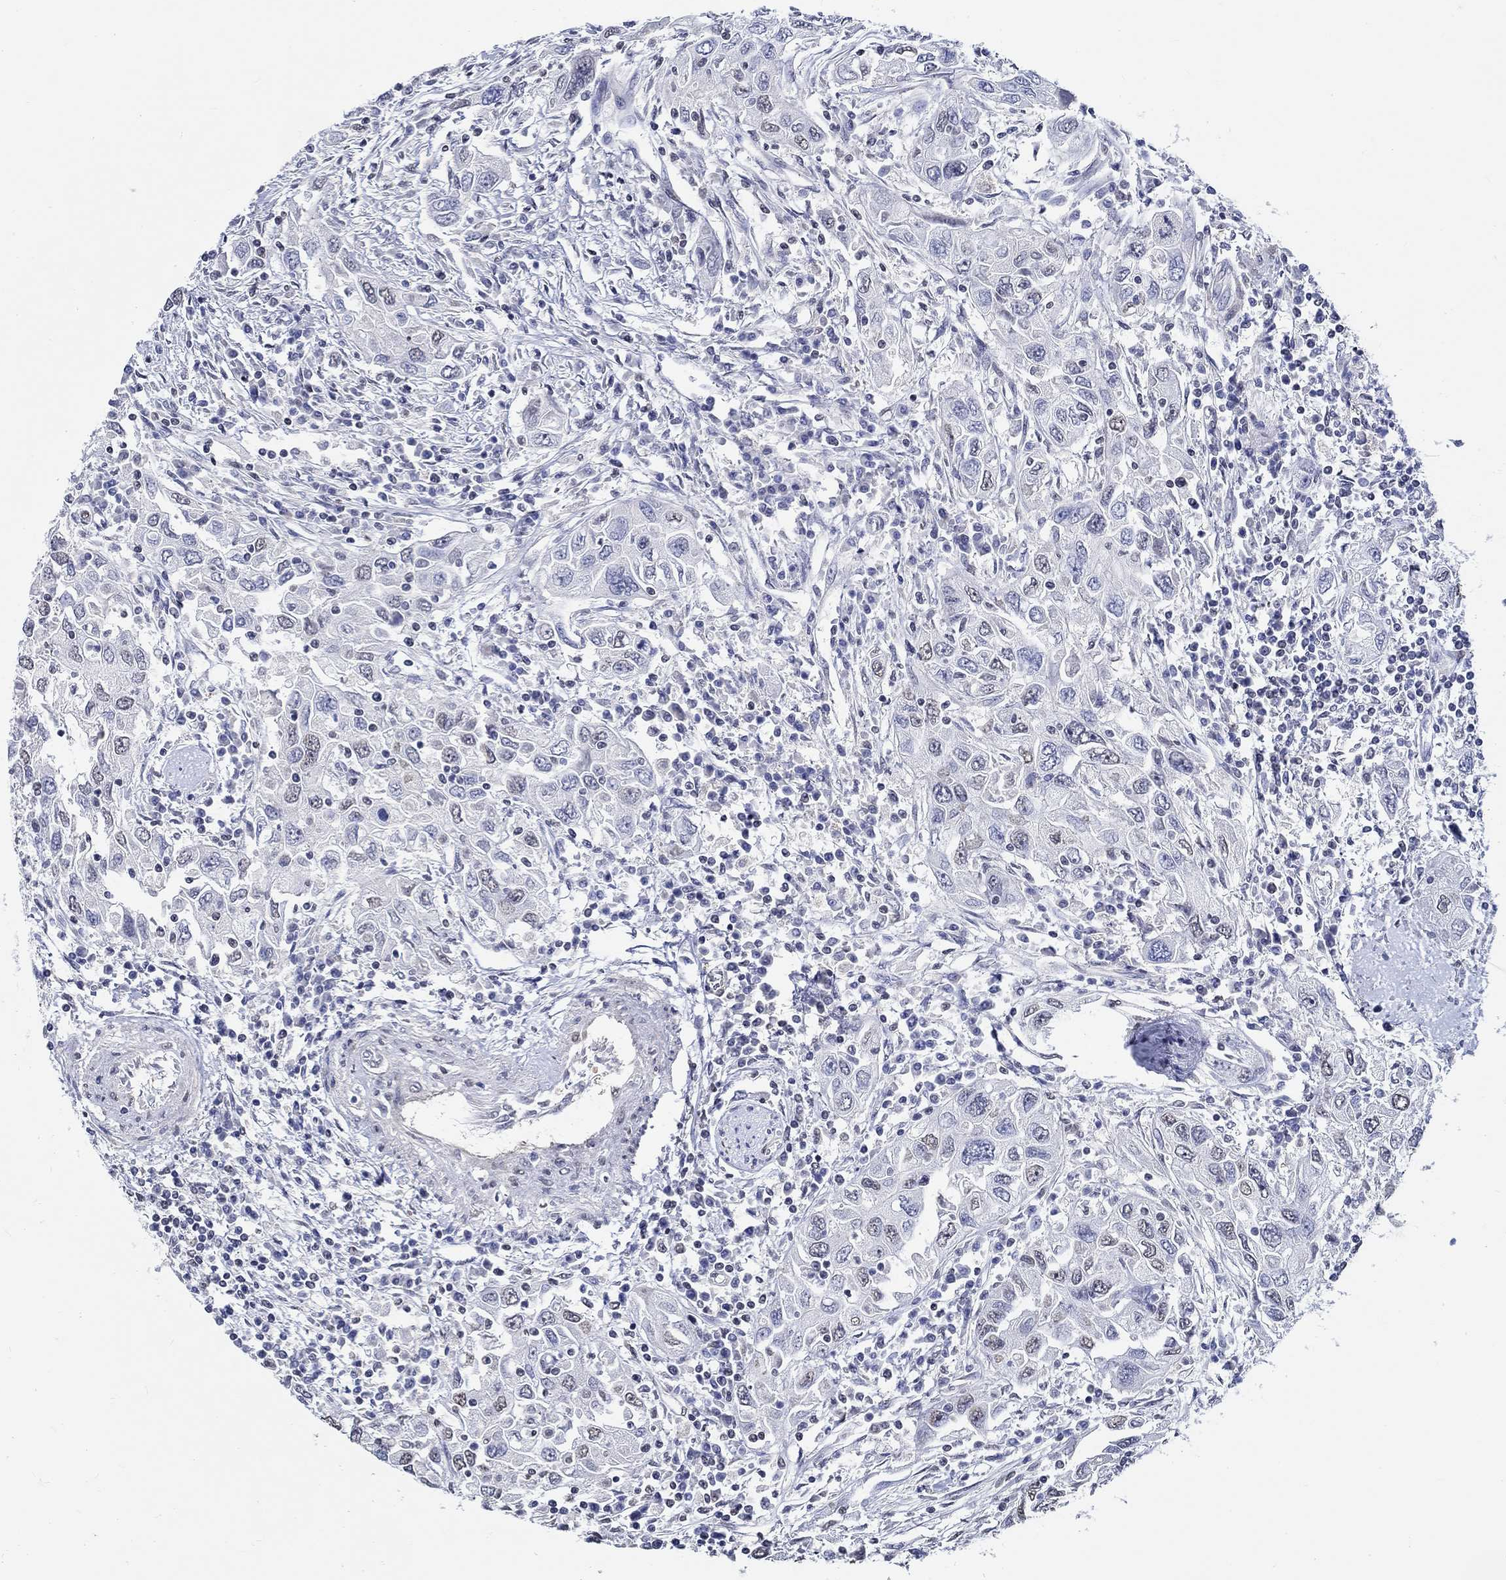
{"staining": {"intensity": "negative", "quantity": "none", "location": "none"}, "tissue": "urothelial cancer", "cell_type": "Tumor cells", "image_type": "cancer", "snomed": [{"axis": "morphology", "description": "Urothelial carcinoma, High grade"}, {"axis": "topography", "description": "Urinary bladder"}], "caption": "This histopathology image is of urothelial carcinoma (high-grade) stained with immunohistochemistry to label a protein in brown with the nuclei are counter-stained blue. There is no positivity in tumor cells.", "gene": "PDE1B", "patient": {"sex": "male", "age": 76}}